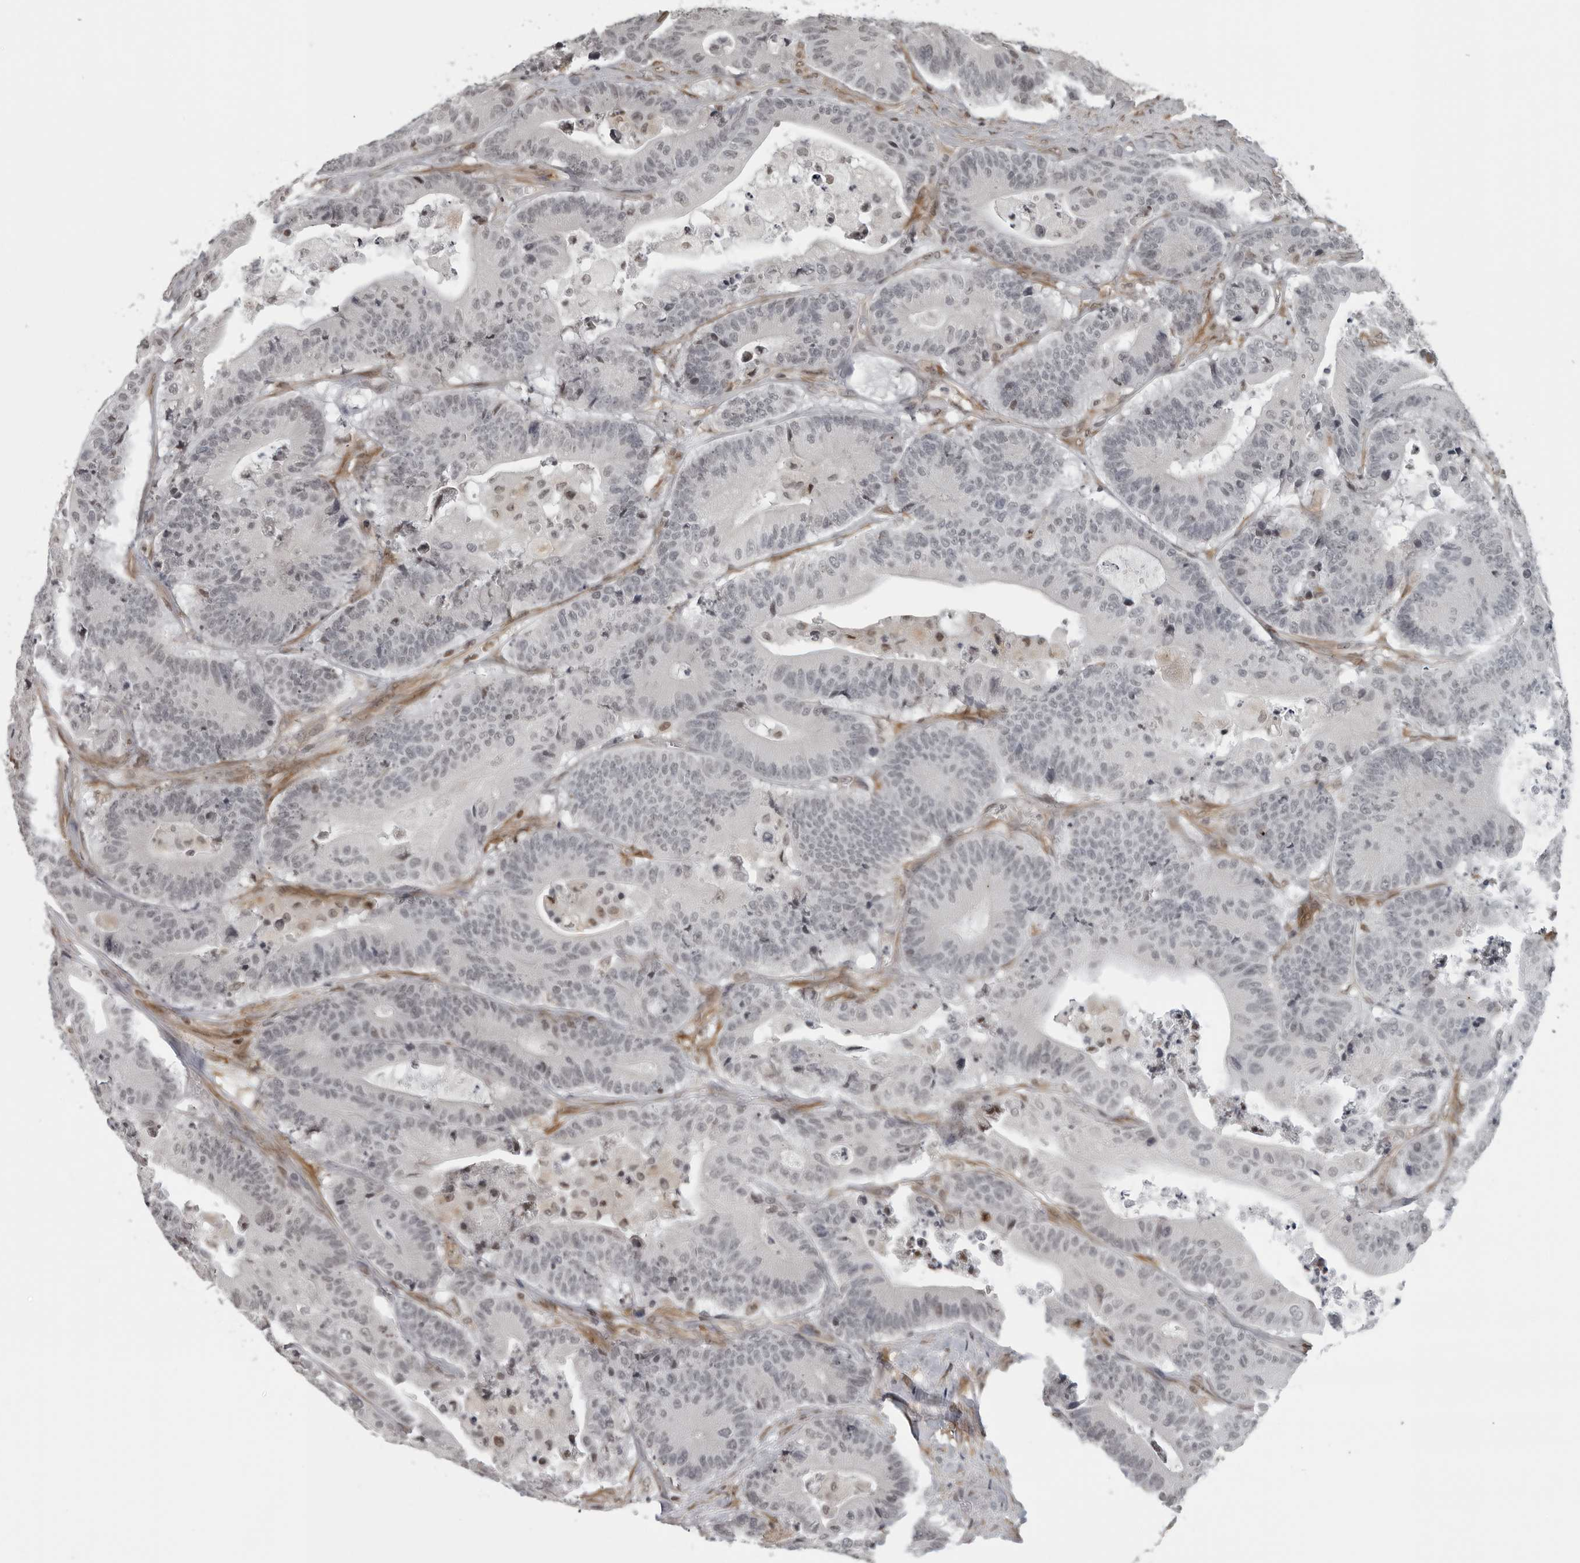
{"staining": {"intensity": "weak", "quantity": "<25%", "location": "nuclear"}, "tissue": "colorectal cancer", "cell_type": "Tumor cells", "image_type": "cancer", "snomed": [{"axis": "morphology", "description": "Adenocarcinoma, NOS"}, {"axis": "topography", "description": "Colon"}], "caption": "Colorectal adenocarcinoma was stained to show a protein in brown. There is no significant positivity in tumor cells. The staining is performed using DAB (3,3'-diaminobenzidine) brown chromogen with nuclei counter-stained in using hematoxylin.", "gene": "MAF", "patient": {"sex": "female", "age": 84}}